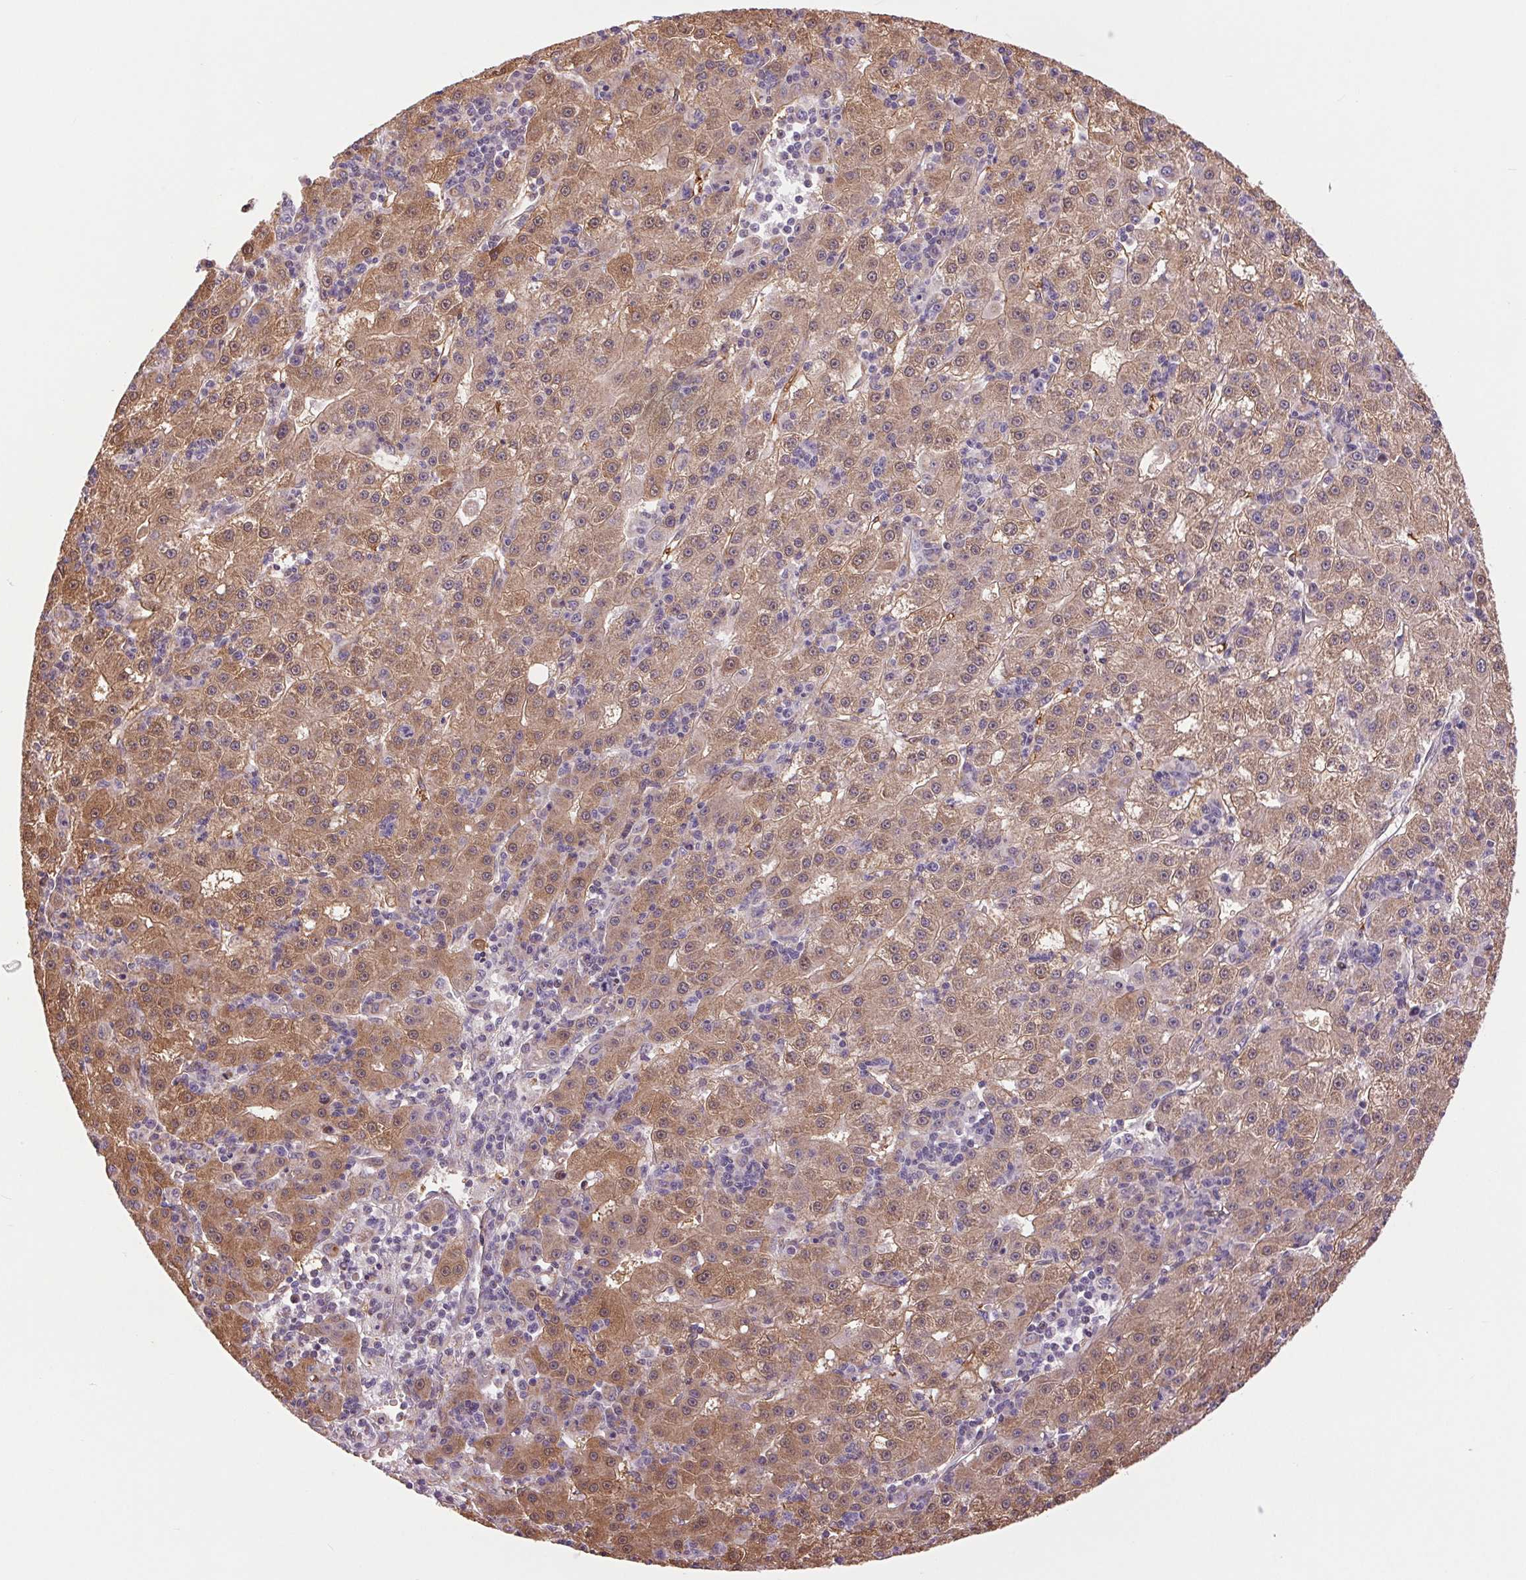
{"staining": {"intensity": "moderate", "quantity": ">75%", "location": "cytoplasmic/membranous"}, "tissue": "liver cancer", "cell_type": "Tumor cells", "image_type": "cancer", "snomed": [{"axis": "morphology", "description": "Carcinoma, Hepatocellular, NOS"}, {"axis": "topography", "description": "Liver"}], "caption": "A histopathology image of liver cancer stained for a protein demonstrates moderate cytoplasmic/membranous brown staining in tumor cells.", "gene": "DGUOK", "patient": {"sex": "male", "age": 76}}